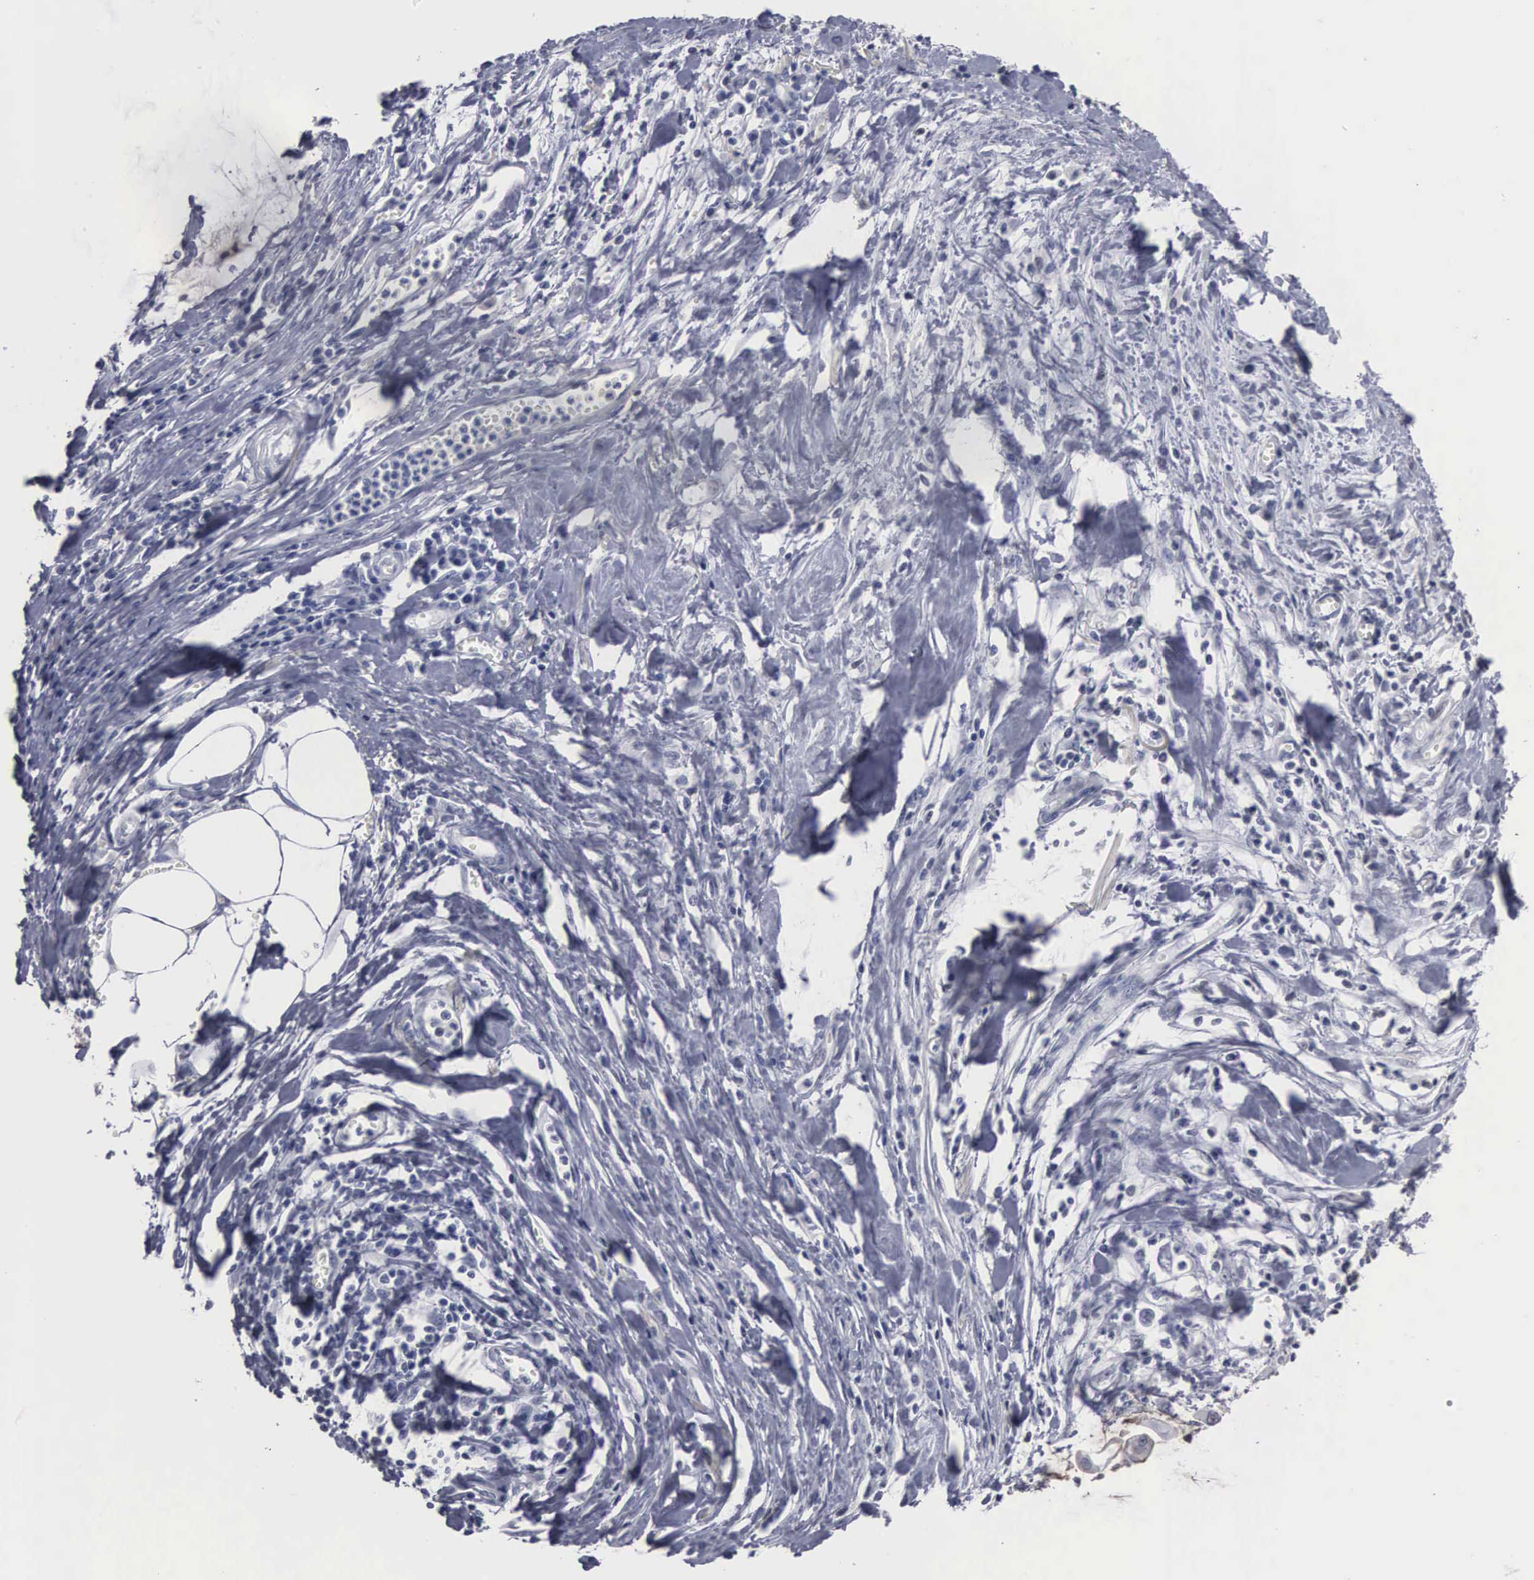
{"staining": {"intensity": "negative", "quantity": "none", "location": "none"}, "tissue": "stomach cancer", "cell_type": "Tumor cells", "image_type": "cancer", "snomed": [{"axis": "morphology", "description": "Adenocarcinoma, NOS"}, {"axis": "topography", "description": "Stomach, upper"}], "caption": "Immunohistochemistry (IHC) histopathology image of neoplastic tissue: stomach cancer stained with DAB (3,3'-diaminobenzidine) exhibits no significant protein positivity in tumor cells.", "gene": "UPB1", "patient": {"sex": "male", "age": 80}}